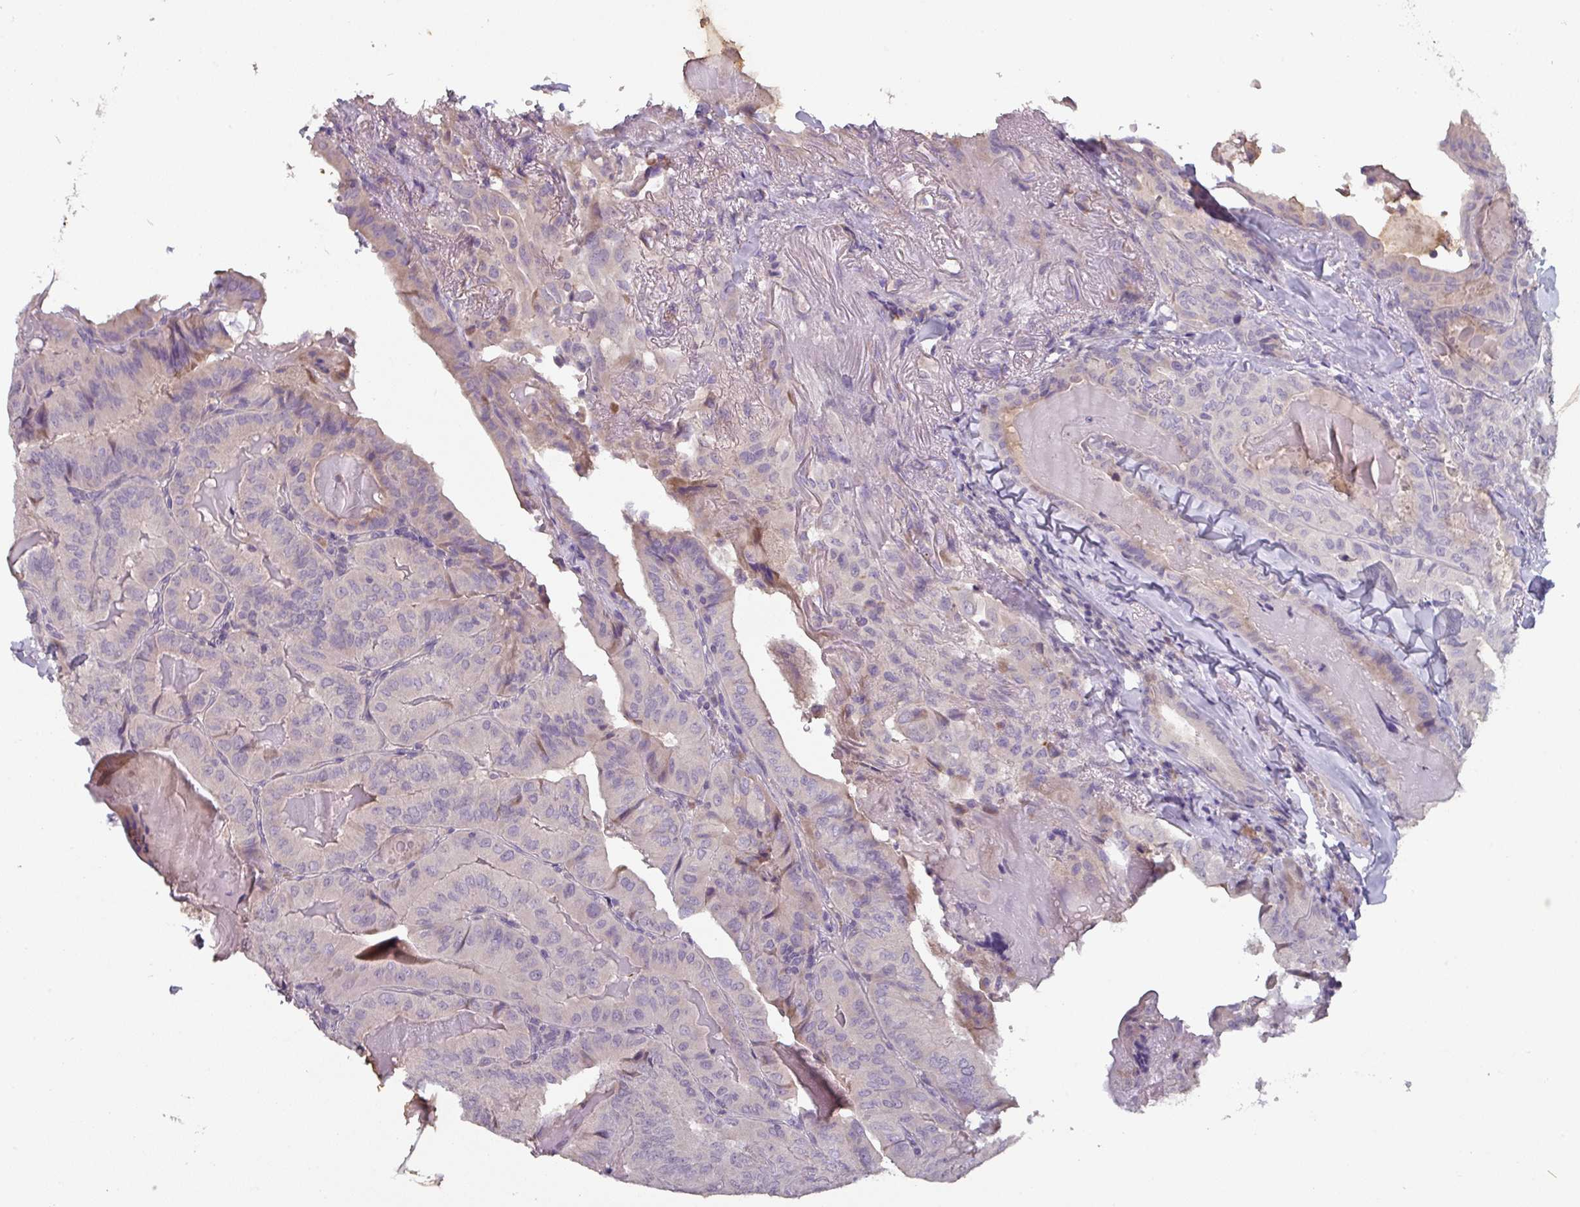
{"staining": {"intensity": "weak", "quantity": "<25%", "location": "cytoplasmic/membranous"}, "tissue": "thyroid cancer", "cell_type": "Tumor cells", "image_type": "cancer", "snomed": [{"axis": "morphology", "description": "Papillary adenocarcinoma, NOS"}, {"axis": "topography", "description": "Thyroid gland"}], "caption": "A histopathology image of human thyroid cancer (papillary adenocarcinoma) is negative for staining in tumor cells.", "gene": "PRAMEF8", "patient": {"sex": "female", "age": 68}}